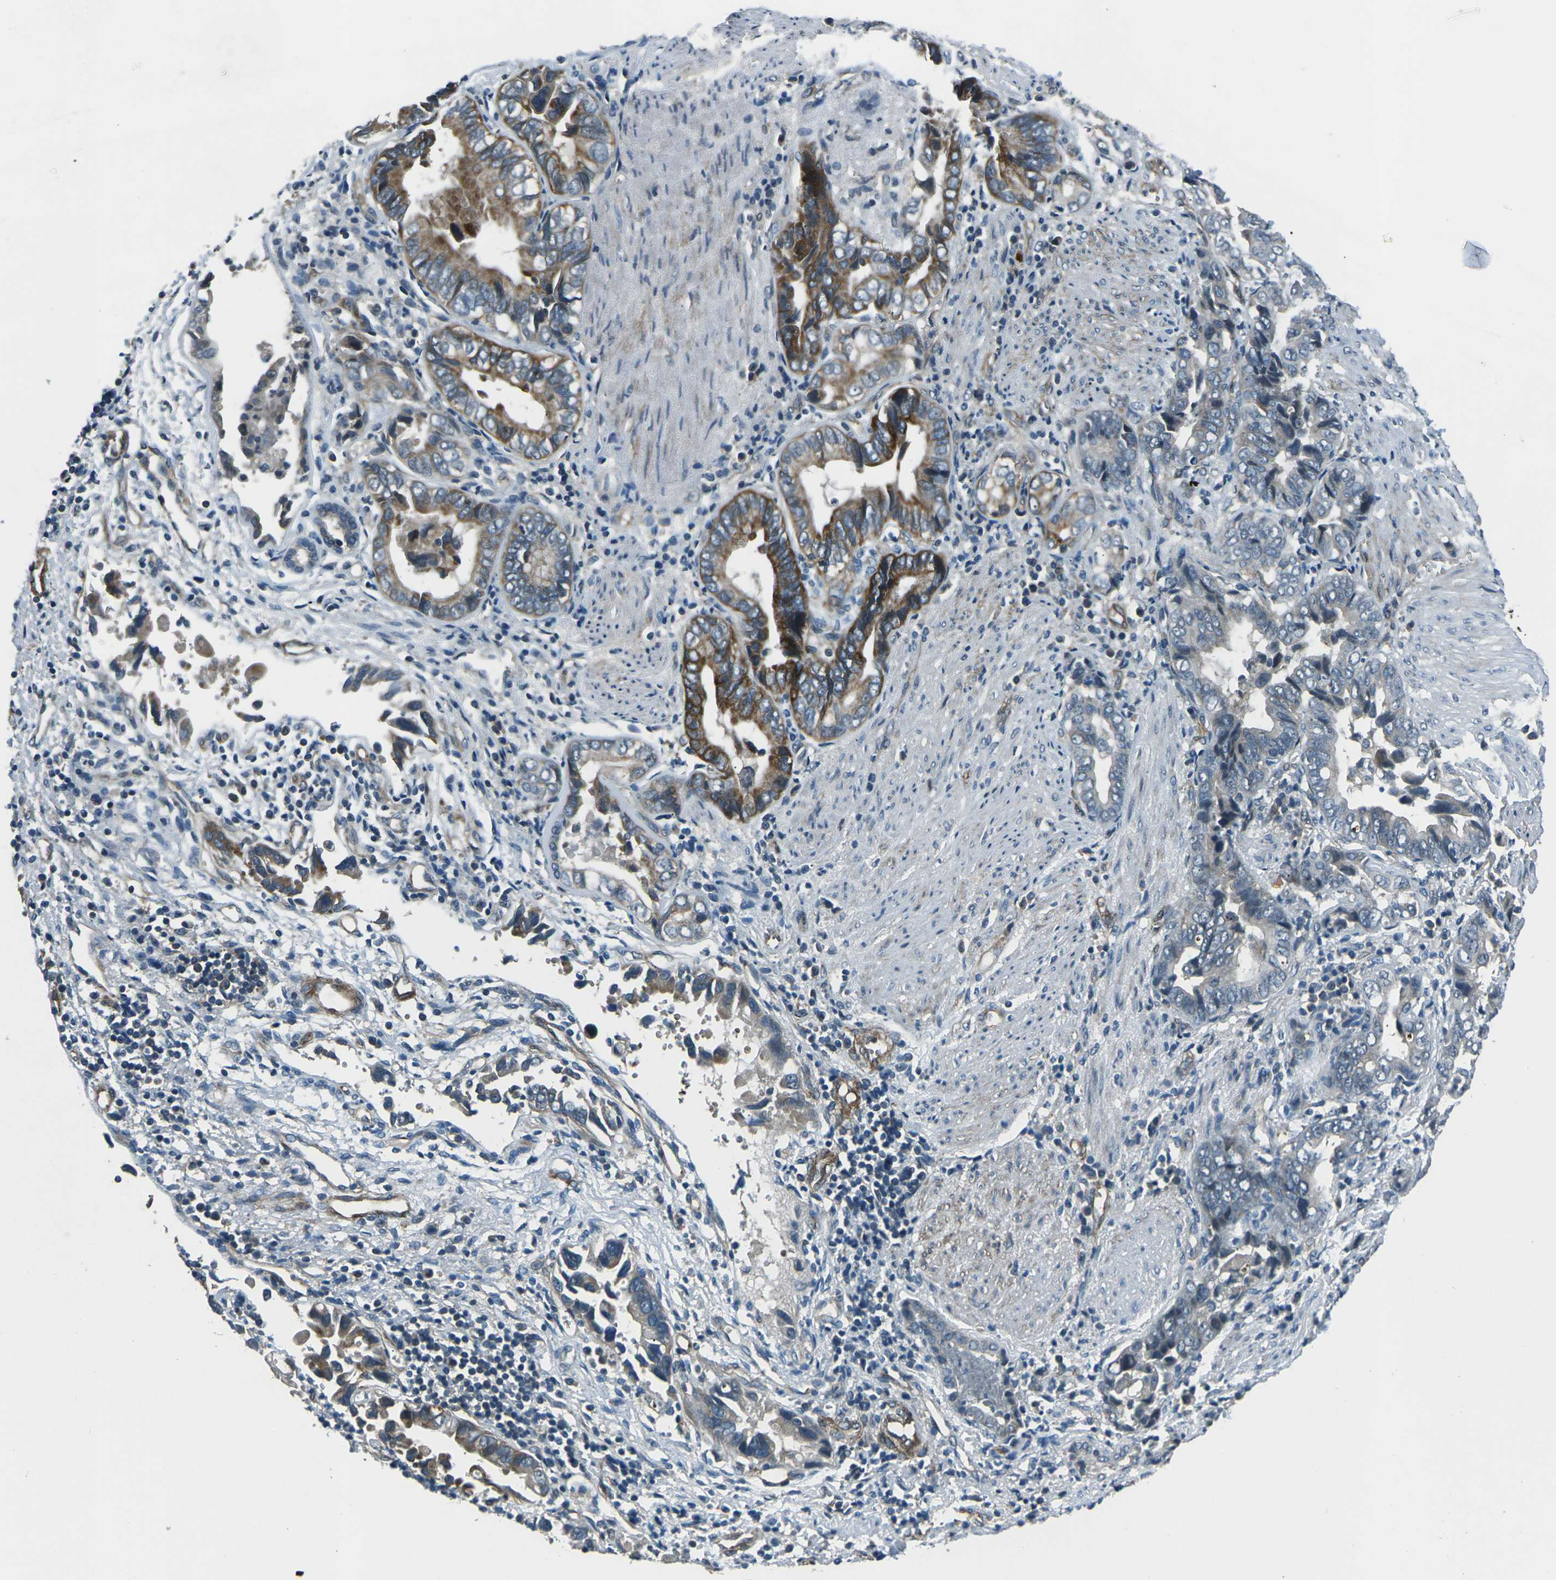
{"staining": {"intensity": "moderate", "quantity": "25%-75%", "location": "cytoplasmic/membranous"}, "tissue": "liver cancer", "cell_type": "Tumor cells", "image_type": "cancer", "snomed": [{"axis": "morphology", "description": "Cholangiocarcinoma"}, {"axis": "topography", "description": "Liver"}], "caption": "Cholangiocarcinoma (liver) was stained to show a protein in brown. There is medium levels of moderate cytoplasmic/membranous staining in approximately 25%-75% of tumor cells.", "gene": "AFAP1", "patient": {"sex": "female", "age": 79}}